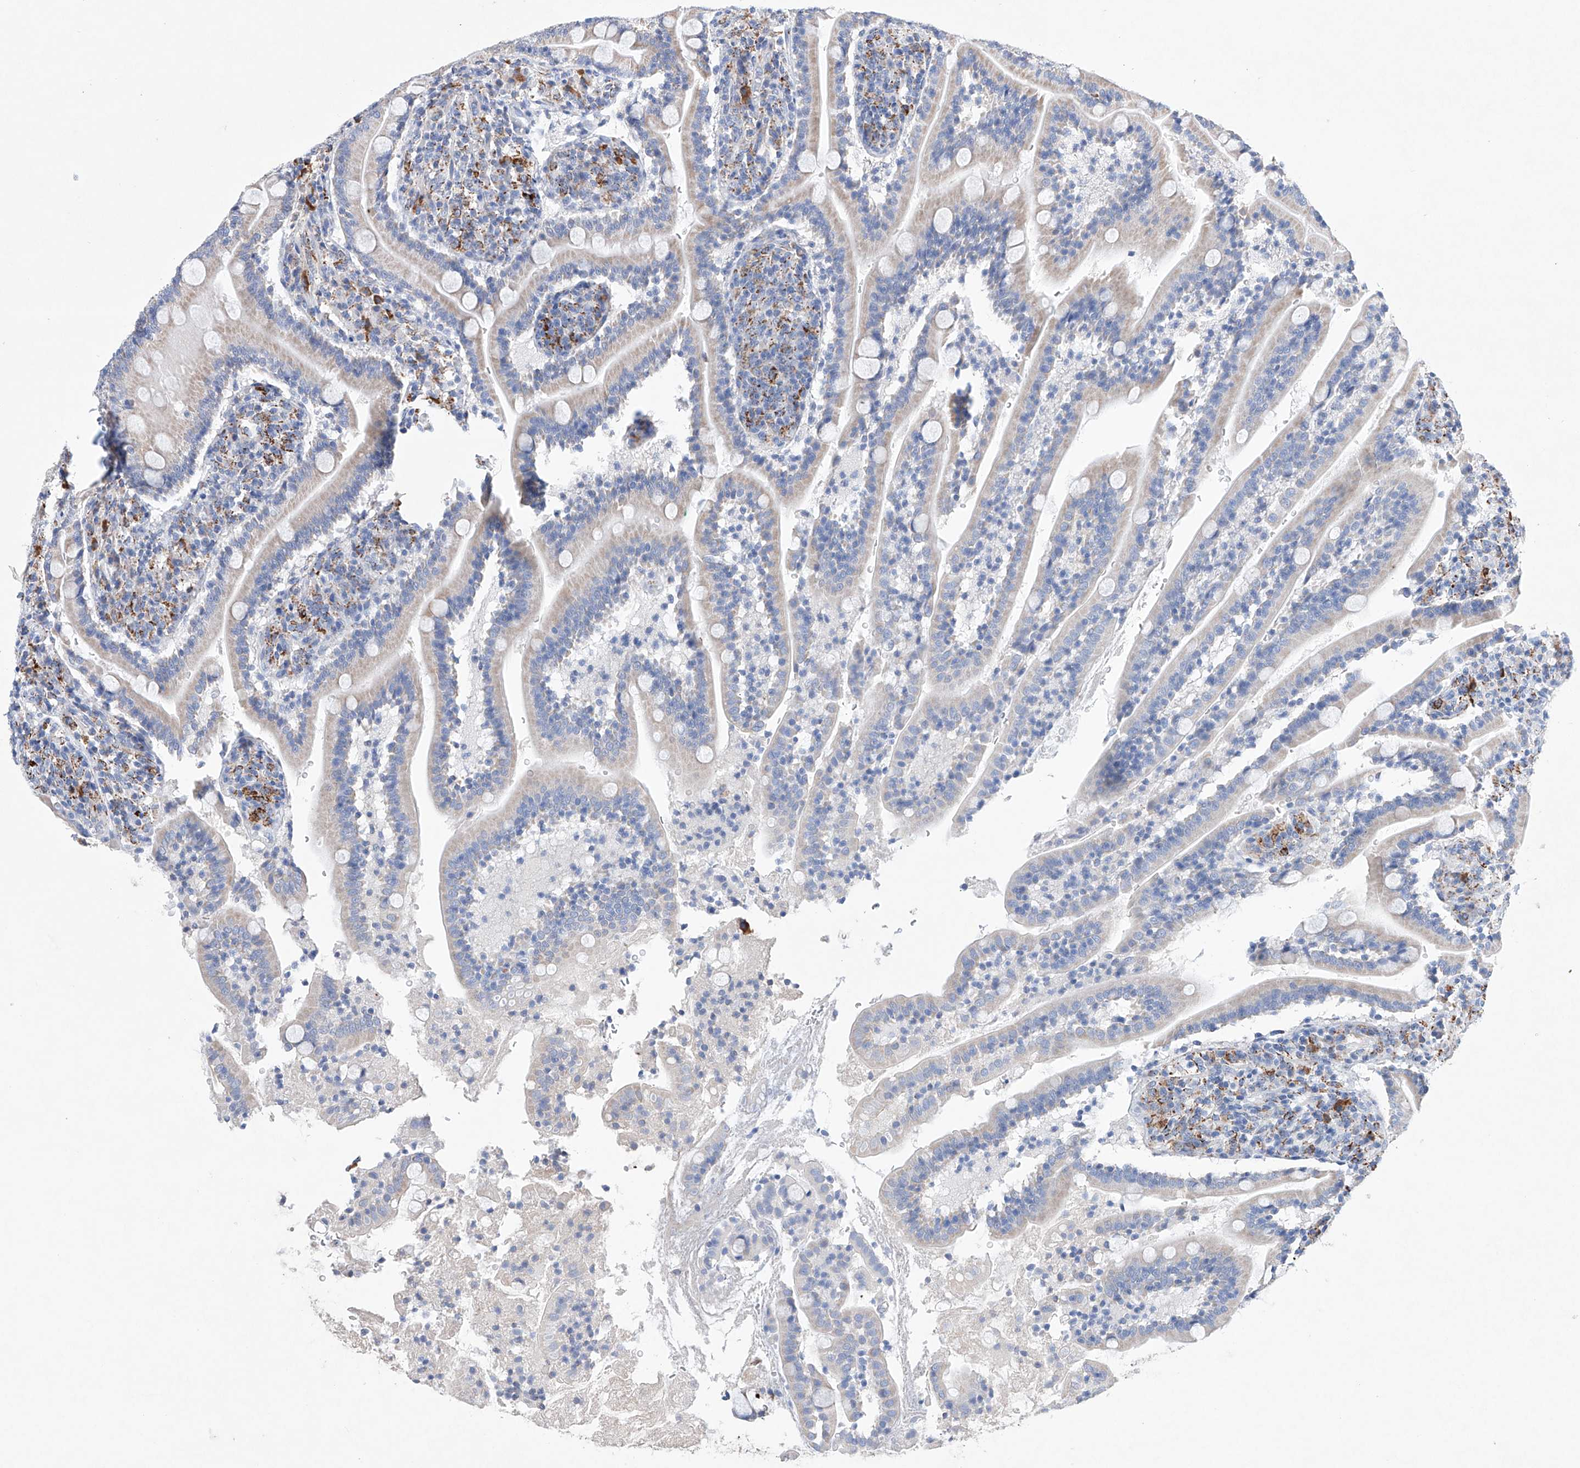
{"staining": {"intensity": "negative", "quantity": "none", "location": "none"}, "tissue": "duodenum", "cell_type": "Glandular cells", "image_type": "normal", "snomed": [{"axis": "morphology", "description": "Normal tissue, NOS"}, {"axis": "topography", "description": "Duodenum"}], "caption": "Glandular cells are negative for brown protein staining in unremarkable duodenum.", "gene": "NRROS", "patient": {"sex": "male", "age": 35}}